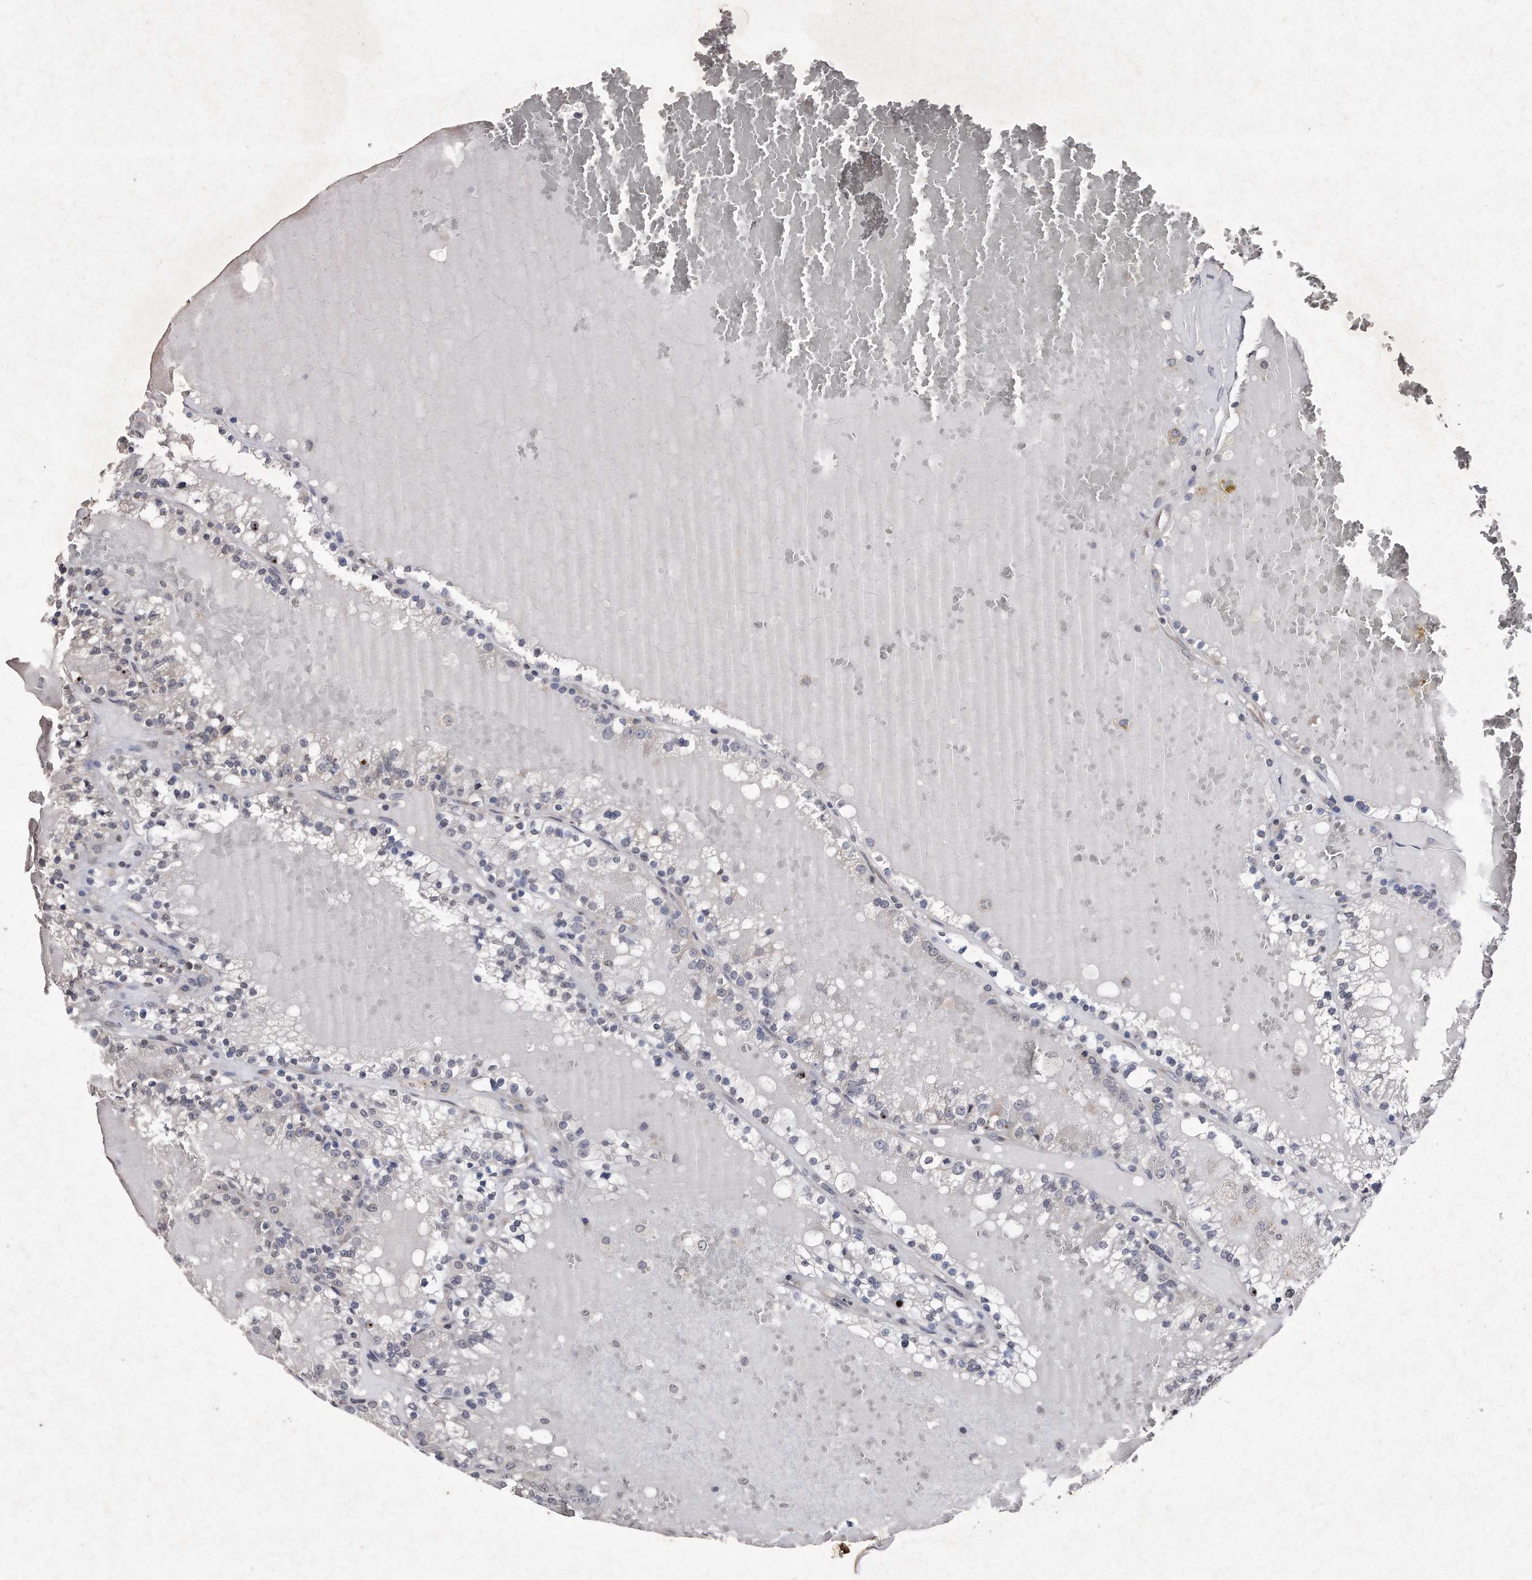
{"staining": {"intensity": "negative", "quantity": "none", "location": "none"}, "tissue": "renal cancer", "cell_type": "Tumor cells", "image_type": "cancer", "snomed": [{"axis": "morphology", "description": "Adenocarcinoma, NOS"}, {"axis": "topography", "description": "Kidney"}], "caption": "Immunohistochemistry (IHC) photomicrograph of neoplastic tissue: renal adenocarcinoma stained with DAB demonstrates no significant protein expression in tumor cells.", "gene": "DAB1", "patient": {"sex": "female", "age": 56}}